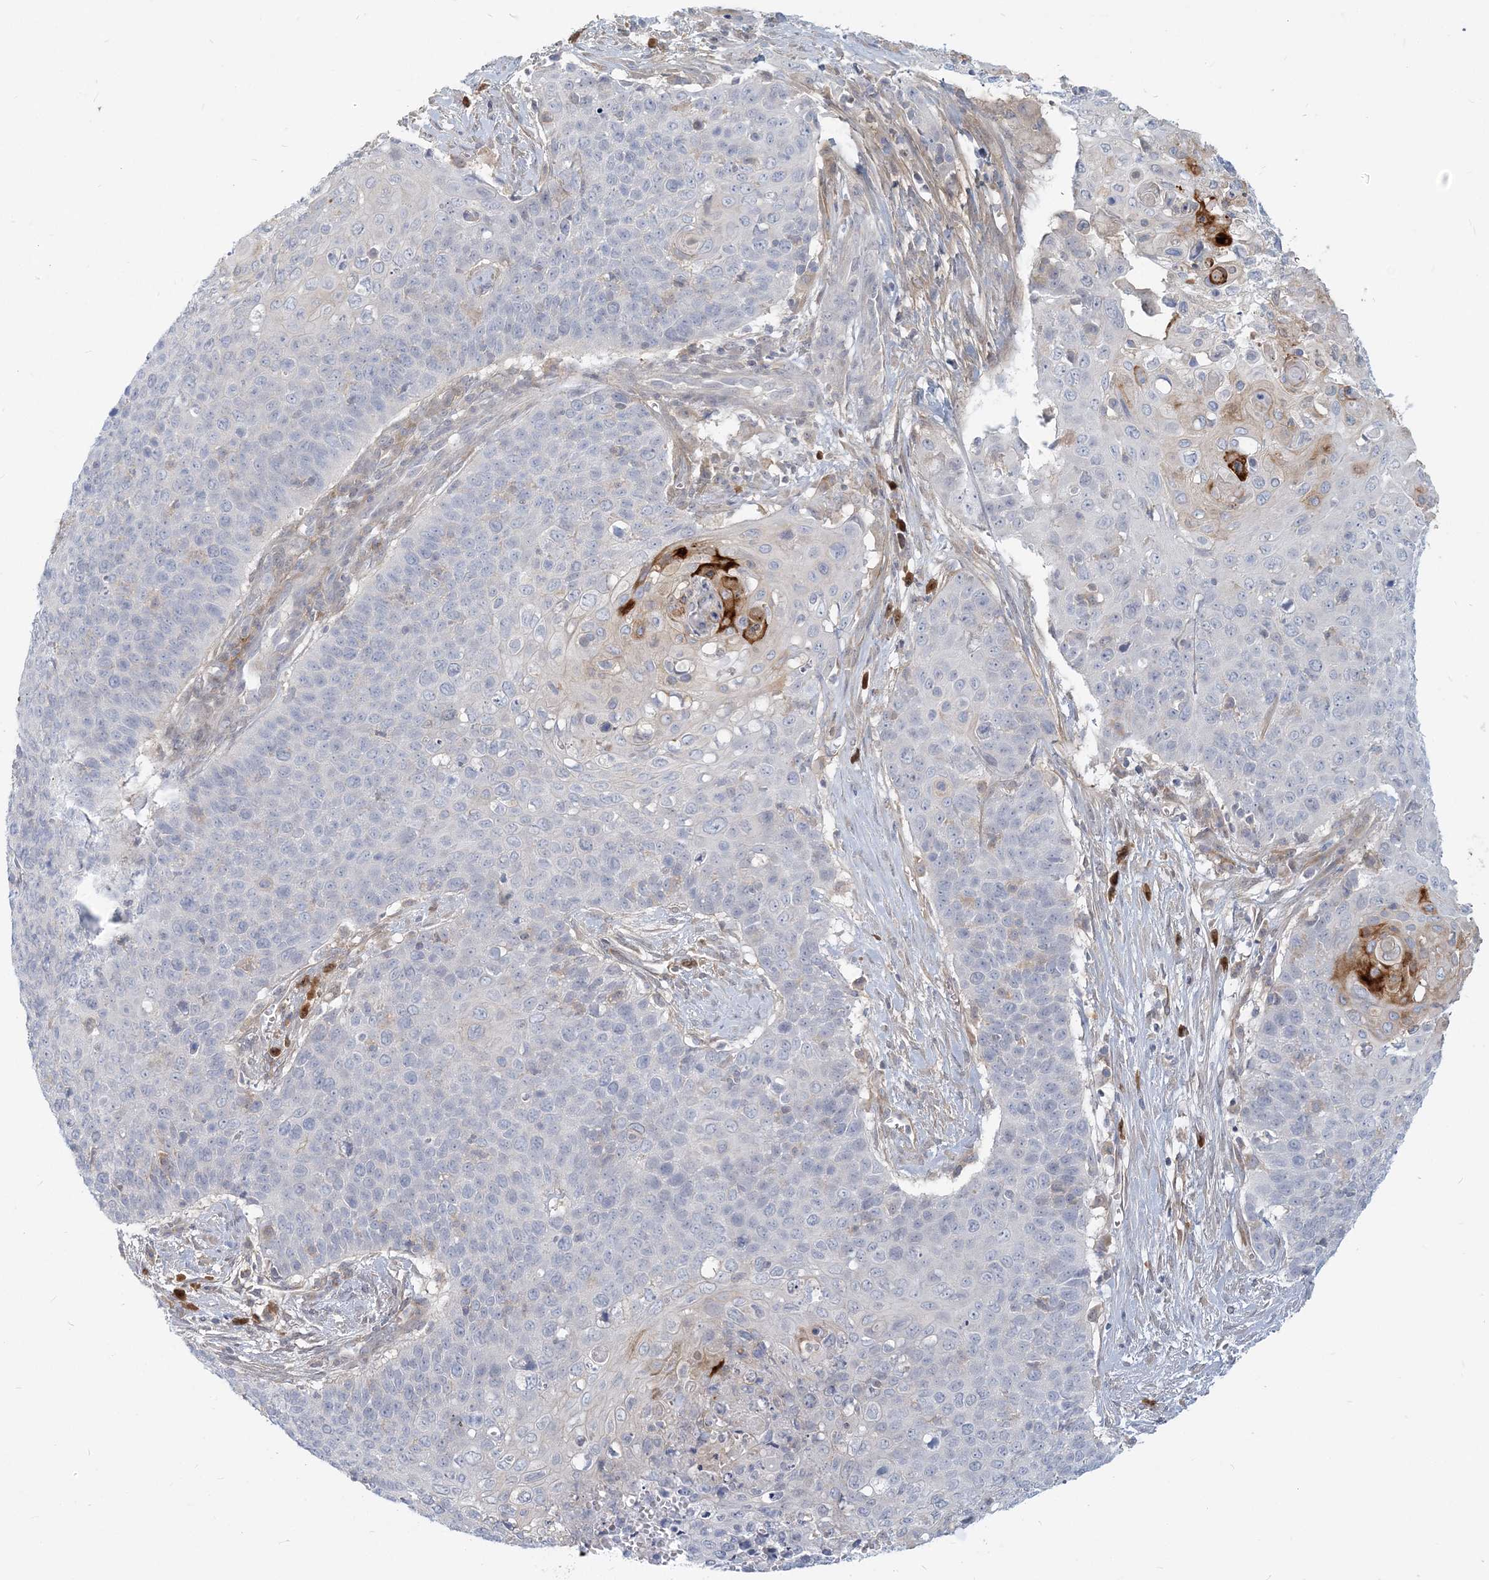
{"staining": {"intensity": "negative", "quantity": "none", "location": "none"}, "tissue": "cervical cancer", "cell_type": "Tumor cells", "image_type": "cancer", "snomed": [{"axis": "morphology", "description": "Squamous cell carcinoma, NOS"}, {"axis": "topography", "description": "Cervix"}], "caption": "Immunohistochemistry (IHC) of cervical cancer (squamous cell carcinoma) demonstrates no positivity in tumor cells.", "gene": "GMPPA", "patient": {"sex": "female", "age": 39}}